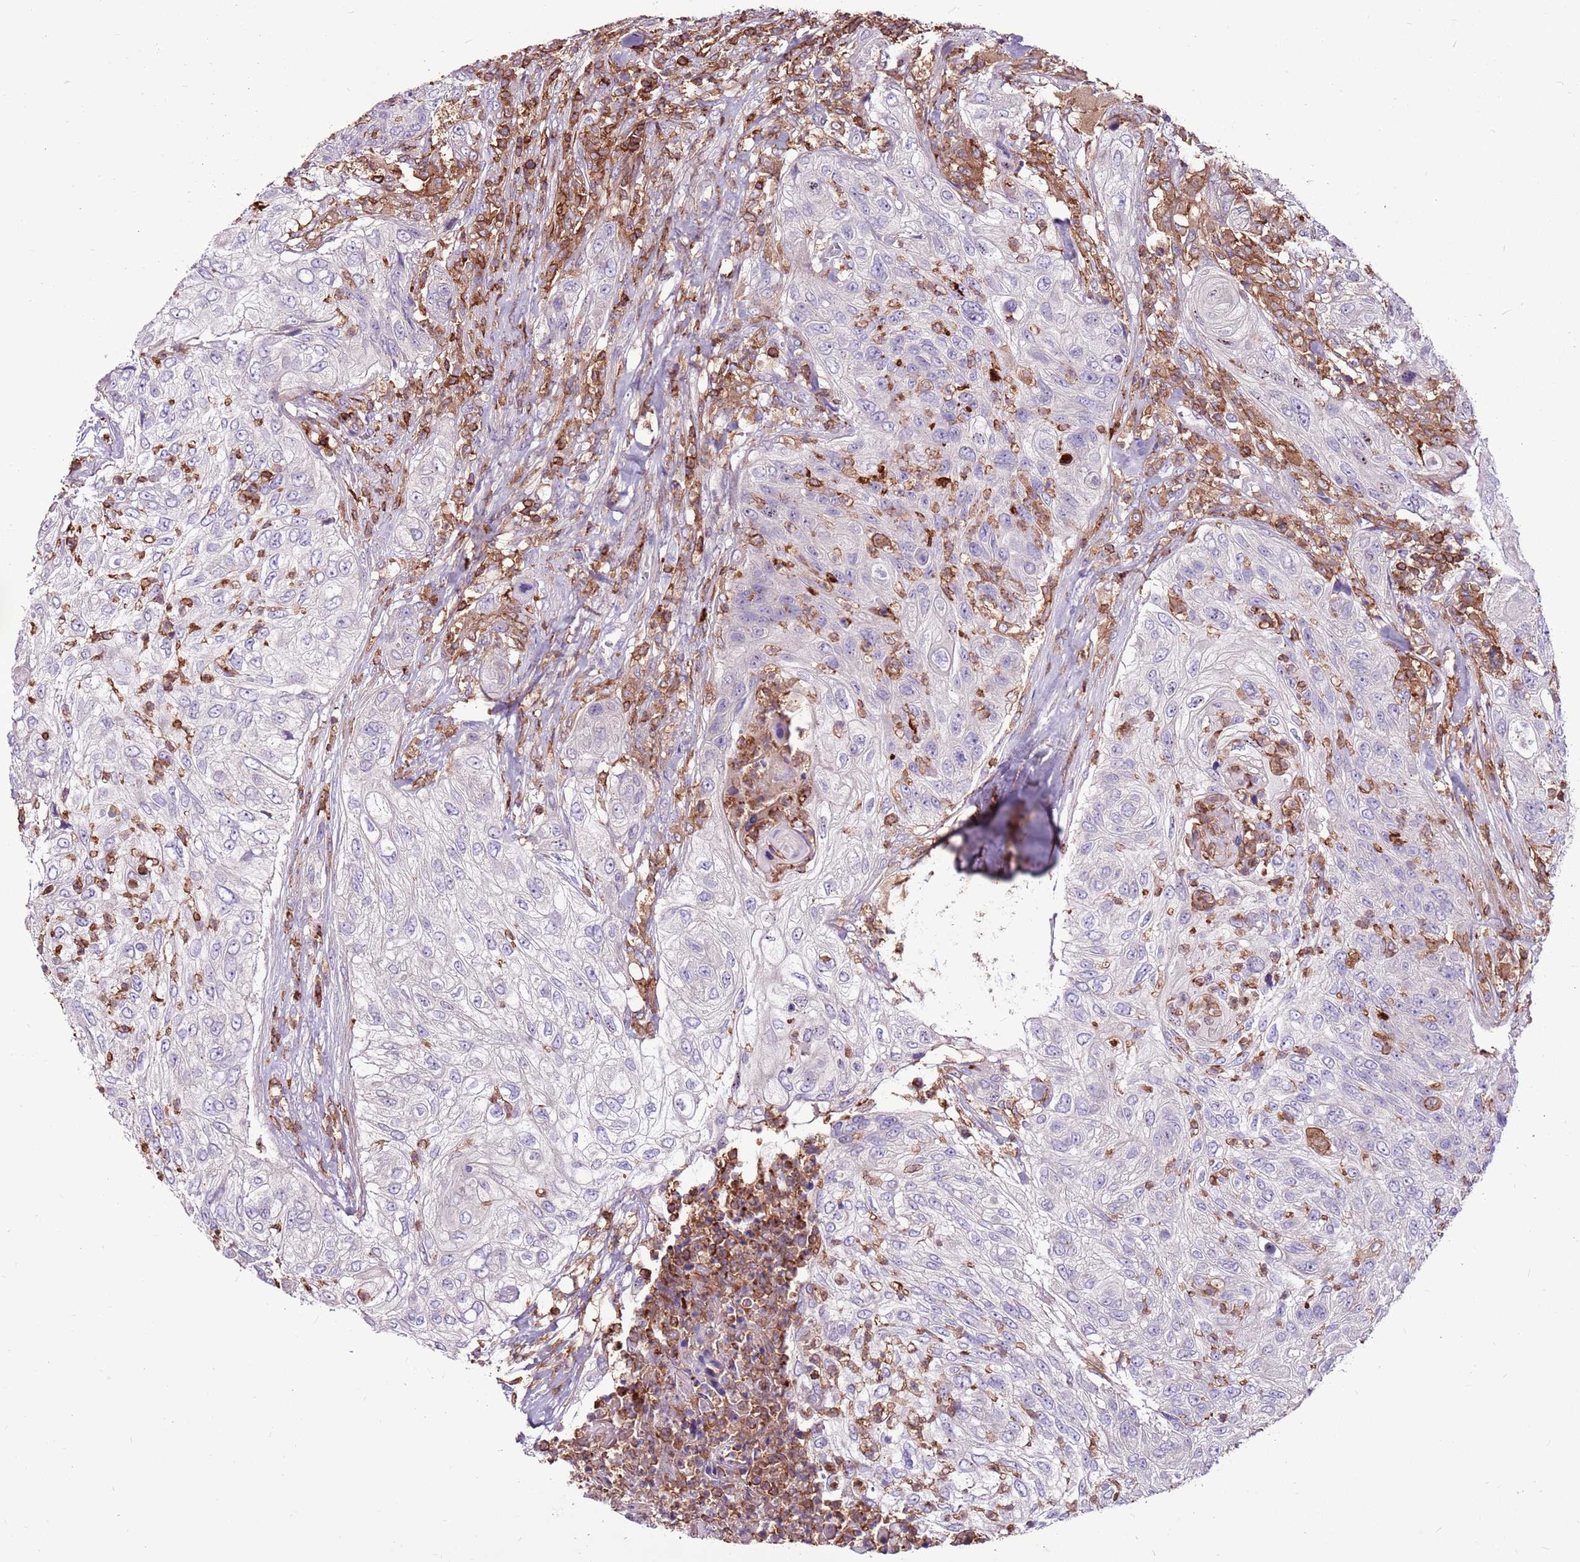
{"staining": {"intensity": "negative", "quantity": "none", "location": "none"}, "tissue": "urothelial cancer", "cell_type": "Tumor cells", "image_type": "cancer", "snomed": [{"axis": "morphology", "description": "Urothelial carcinoma, High grade"}, {"axis": "topography", "description": "Urinary bladder"}], "caption": "Urothelial carcinoma (high-grade) was stained to show a protein in brown. There is no significant expression in tumor cells. Brightfield microscopy of immunohistochemistry stained with DAB (3,3'-diaminobenzidine) (brown) and hematoxylin (blue), captured at high magnification.", "gene": "ZSWIM1", "patient": {"sex": "female", "age": 60}}